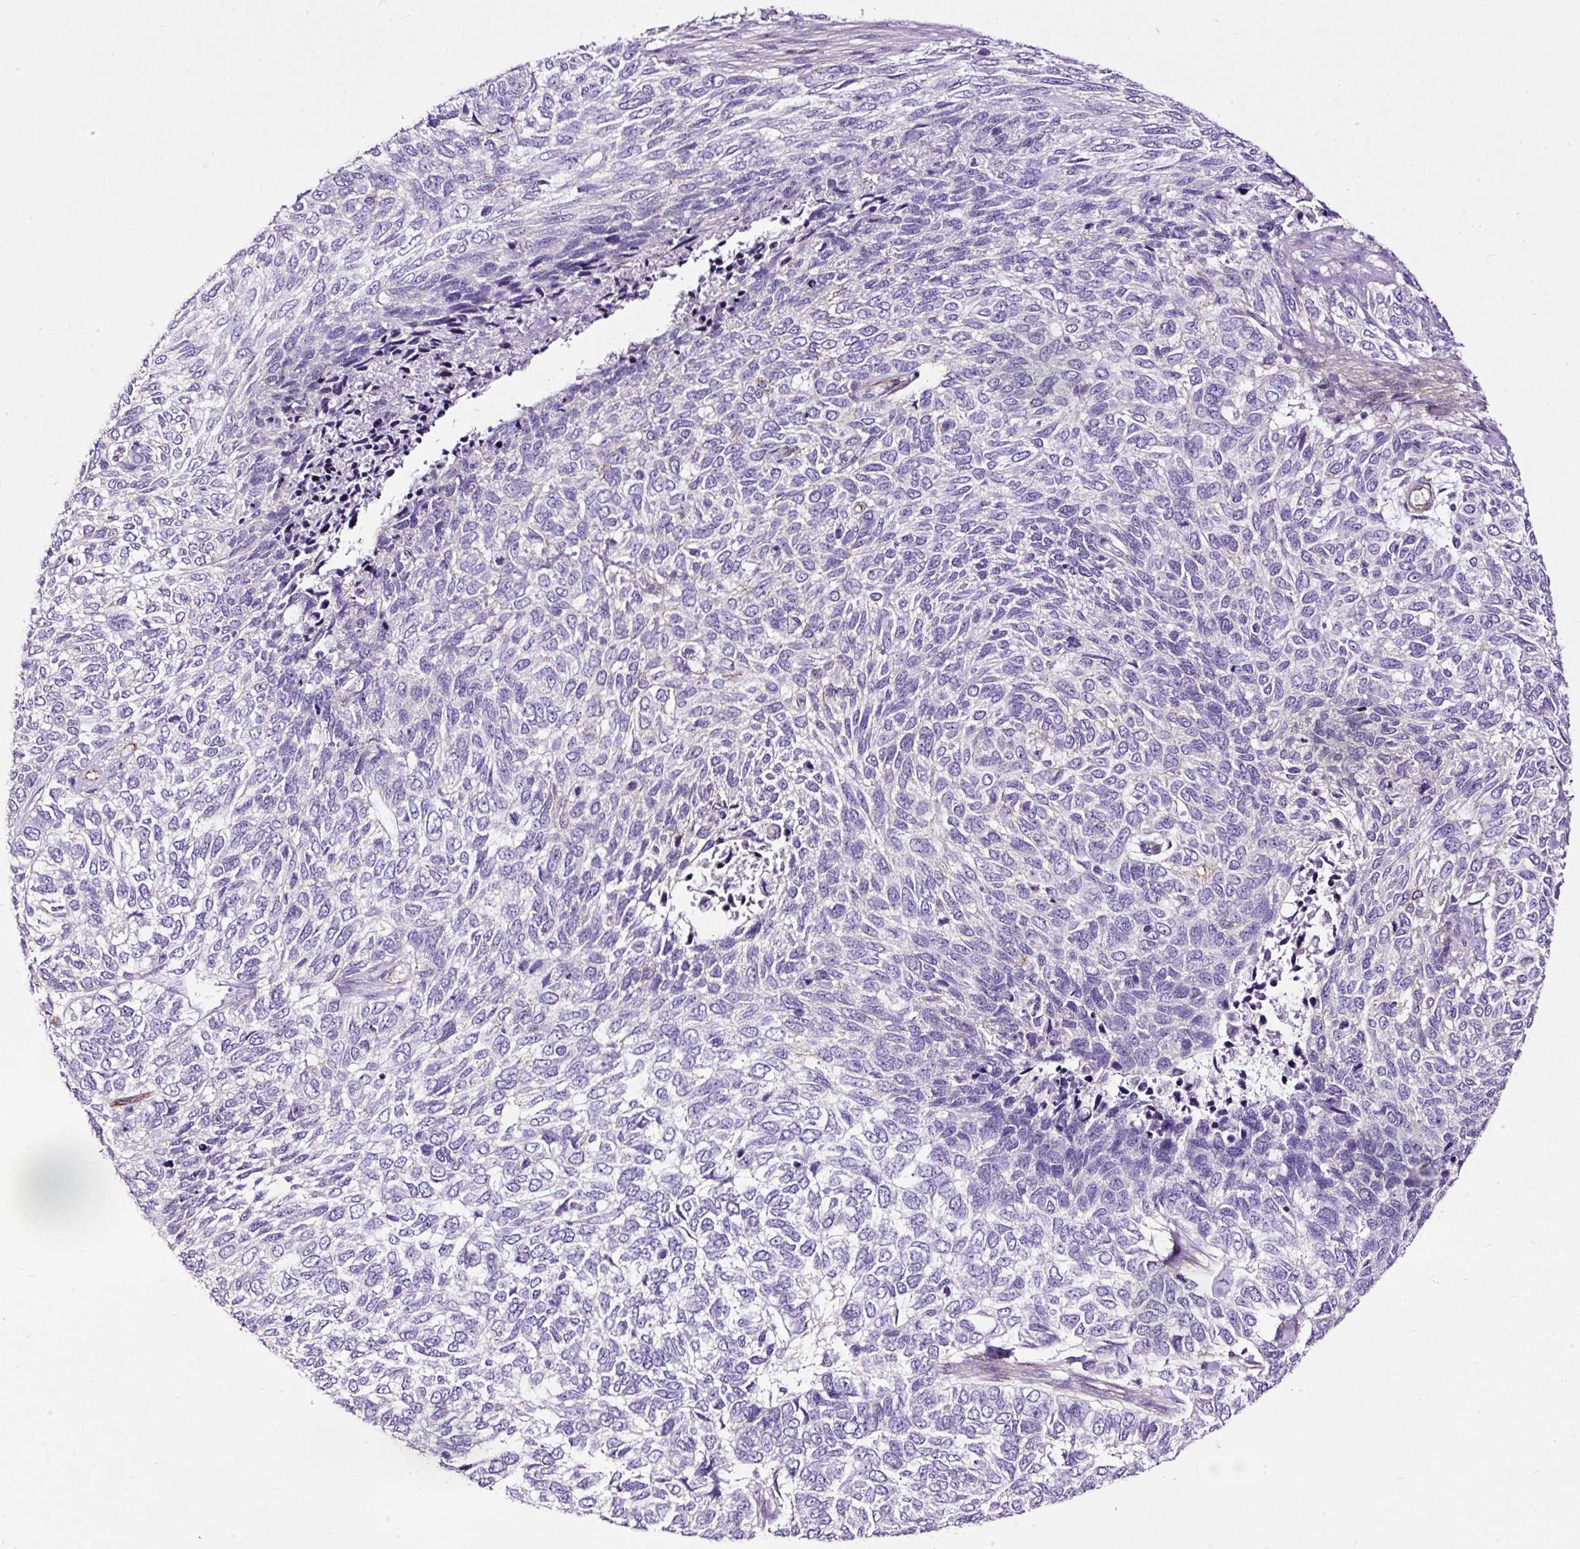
{"staining": {"intensity": "negative", "quantity": "none", "location": "none"}, "tissue": "skin cancer", "cell_type": "Tumor cells", "image_type": "cancer", "snomed": [{"axis": "morphology", "description": "Basal cell carcinoma"}, {"axis": "topography", "description": "Skin"}], "caption": "Tumor cells show no significant protein expression in basal cell carcinoma (skin). Brightfield microscopy of IHC stained with DAB (brown) and hematoxylin (blue), captured at high magnification.", "gene": "MAGEB16", "patient": {"sex": "female", "age": 65}}